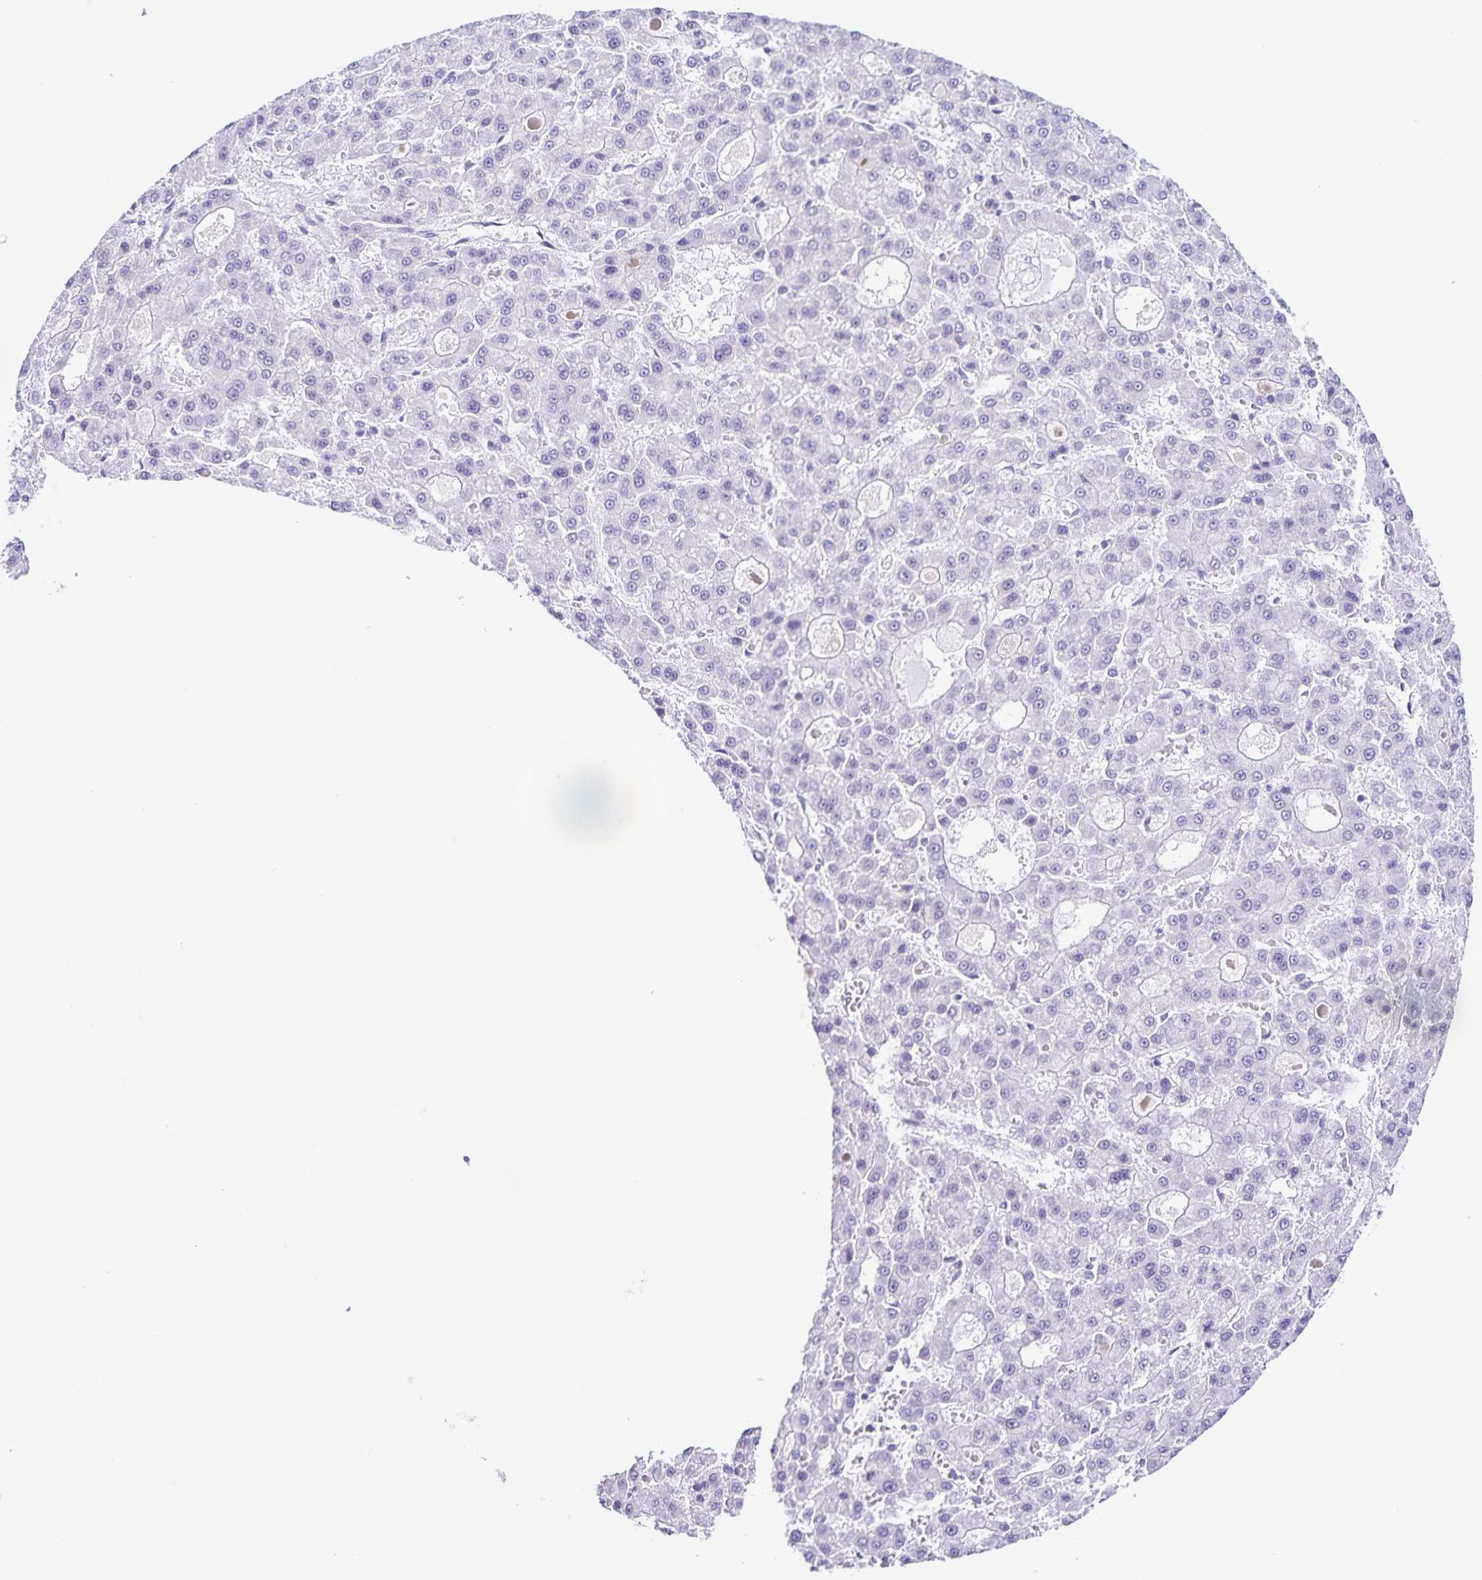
{"staining": {"intensity": "negative", "quantity": "none", "location": "none"}, "tissue": "liver cancer", "cell_type": "Tumor cells", "image_type": "cancer", "snomed": [{"axis": "morphology", "description": "Carcinoma, Hepatocellular, NOS"}, {"axis": "topography", "description": "Liver"}], "caption": "DAB immunohistochemical staining of liver hepatocellular carcinoma shows no significant expression in tumor cells. (DAB immunohistochemistry visualized using brightfield microscopy, high magnification).", "gene": "FAM170A", "patient": {"sex": "male", "age": 70}}